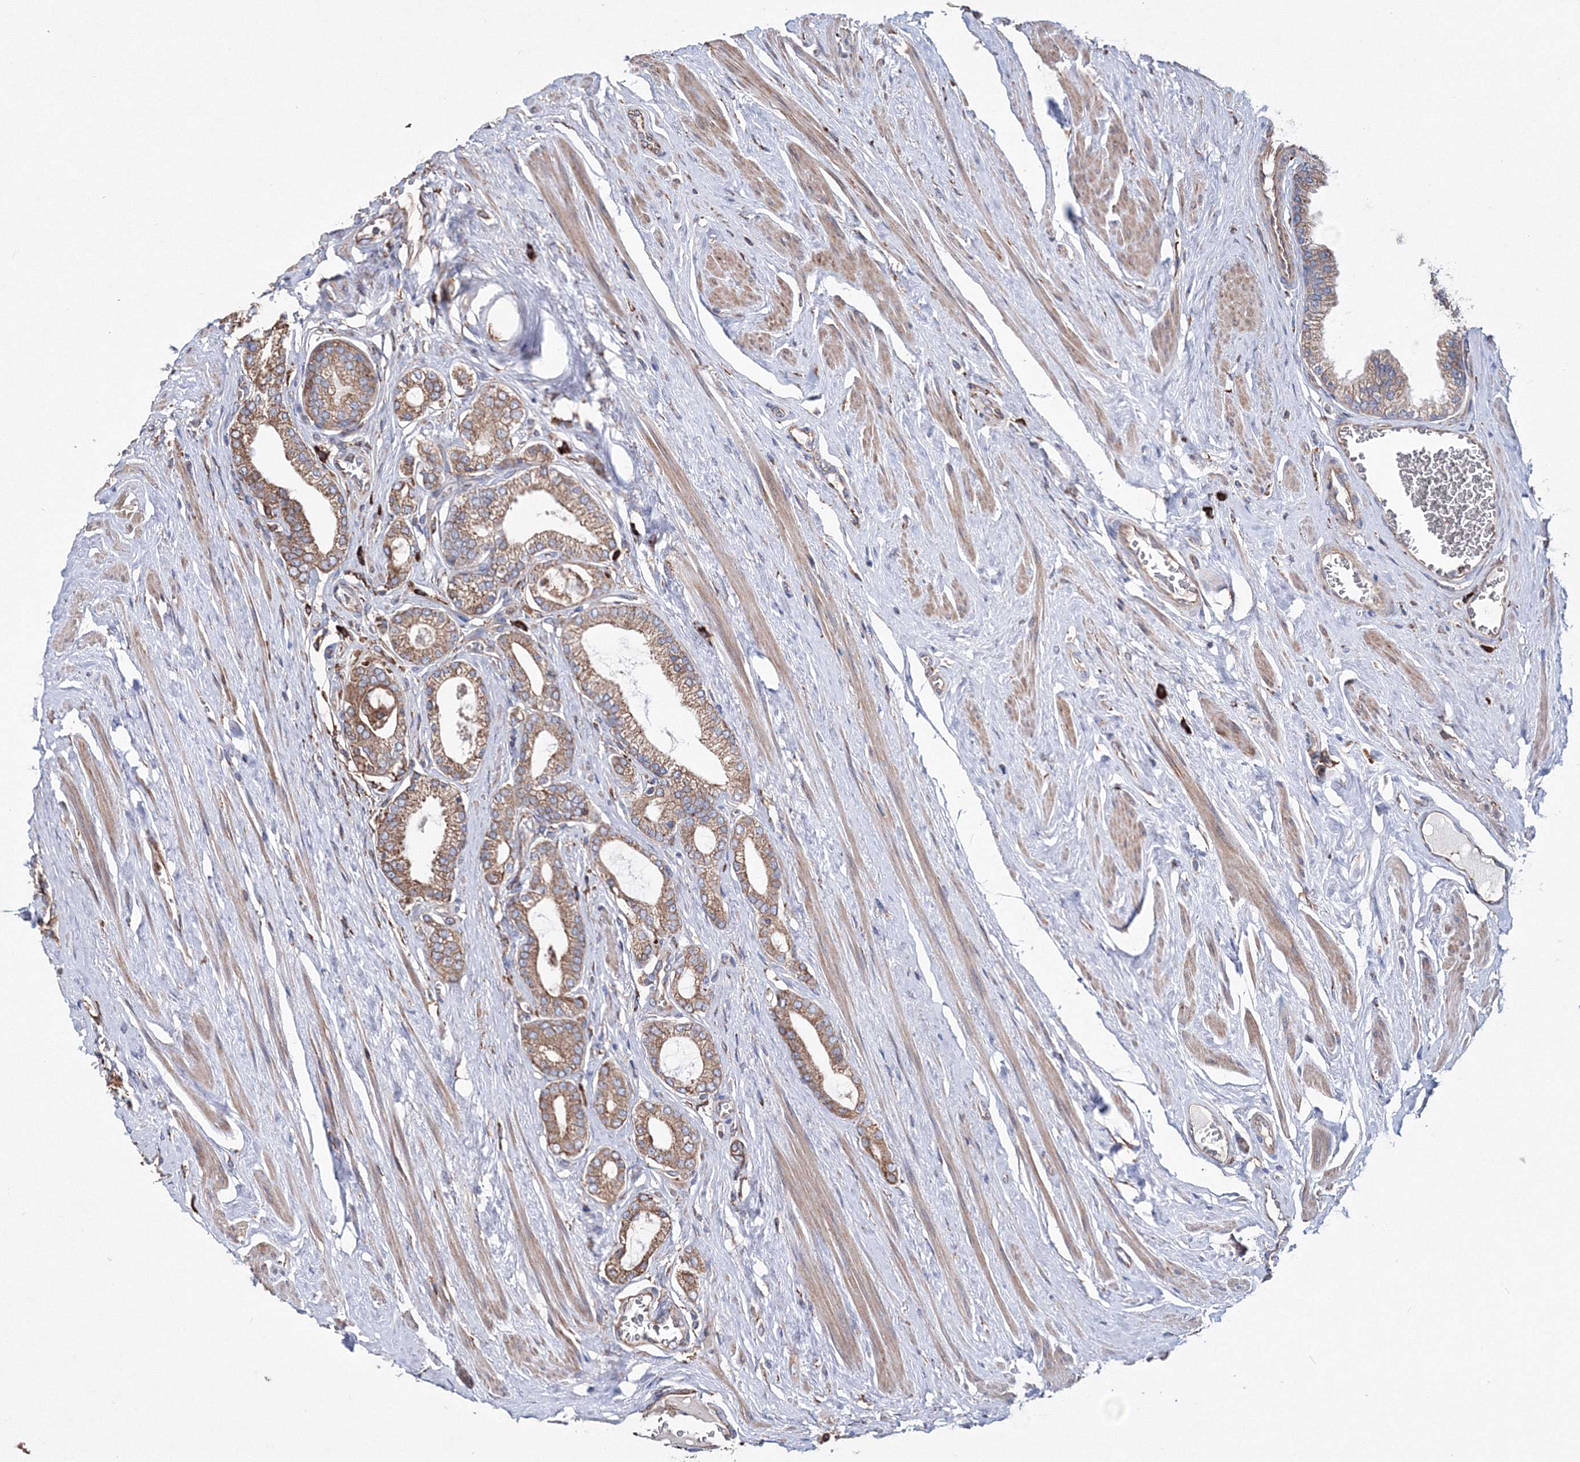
{"staining": {"intensity": "moderate", "quantity": ">75%", "location": "cytoplasmic/membranous"}, "tissue": "prostate cancer", "cell_type": "Tumor cells", "image_type": "cancer", "snomed": [{"axis": "morphology", "description": "Adenocarcinoma, Low grade"}, {"axis": "topography", "description": "Prostate"}], "caption": "Immunohistochemistry image of human low-grade adenocarcinoma (prostate) stained for a protein (brown), which exhibits medium levels of moderate cytoplasmic/membranous expression in about >75% of tumor cells.", "gene": "VPS8", "patient": {"sex": "male", "age": 63}}